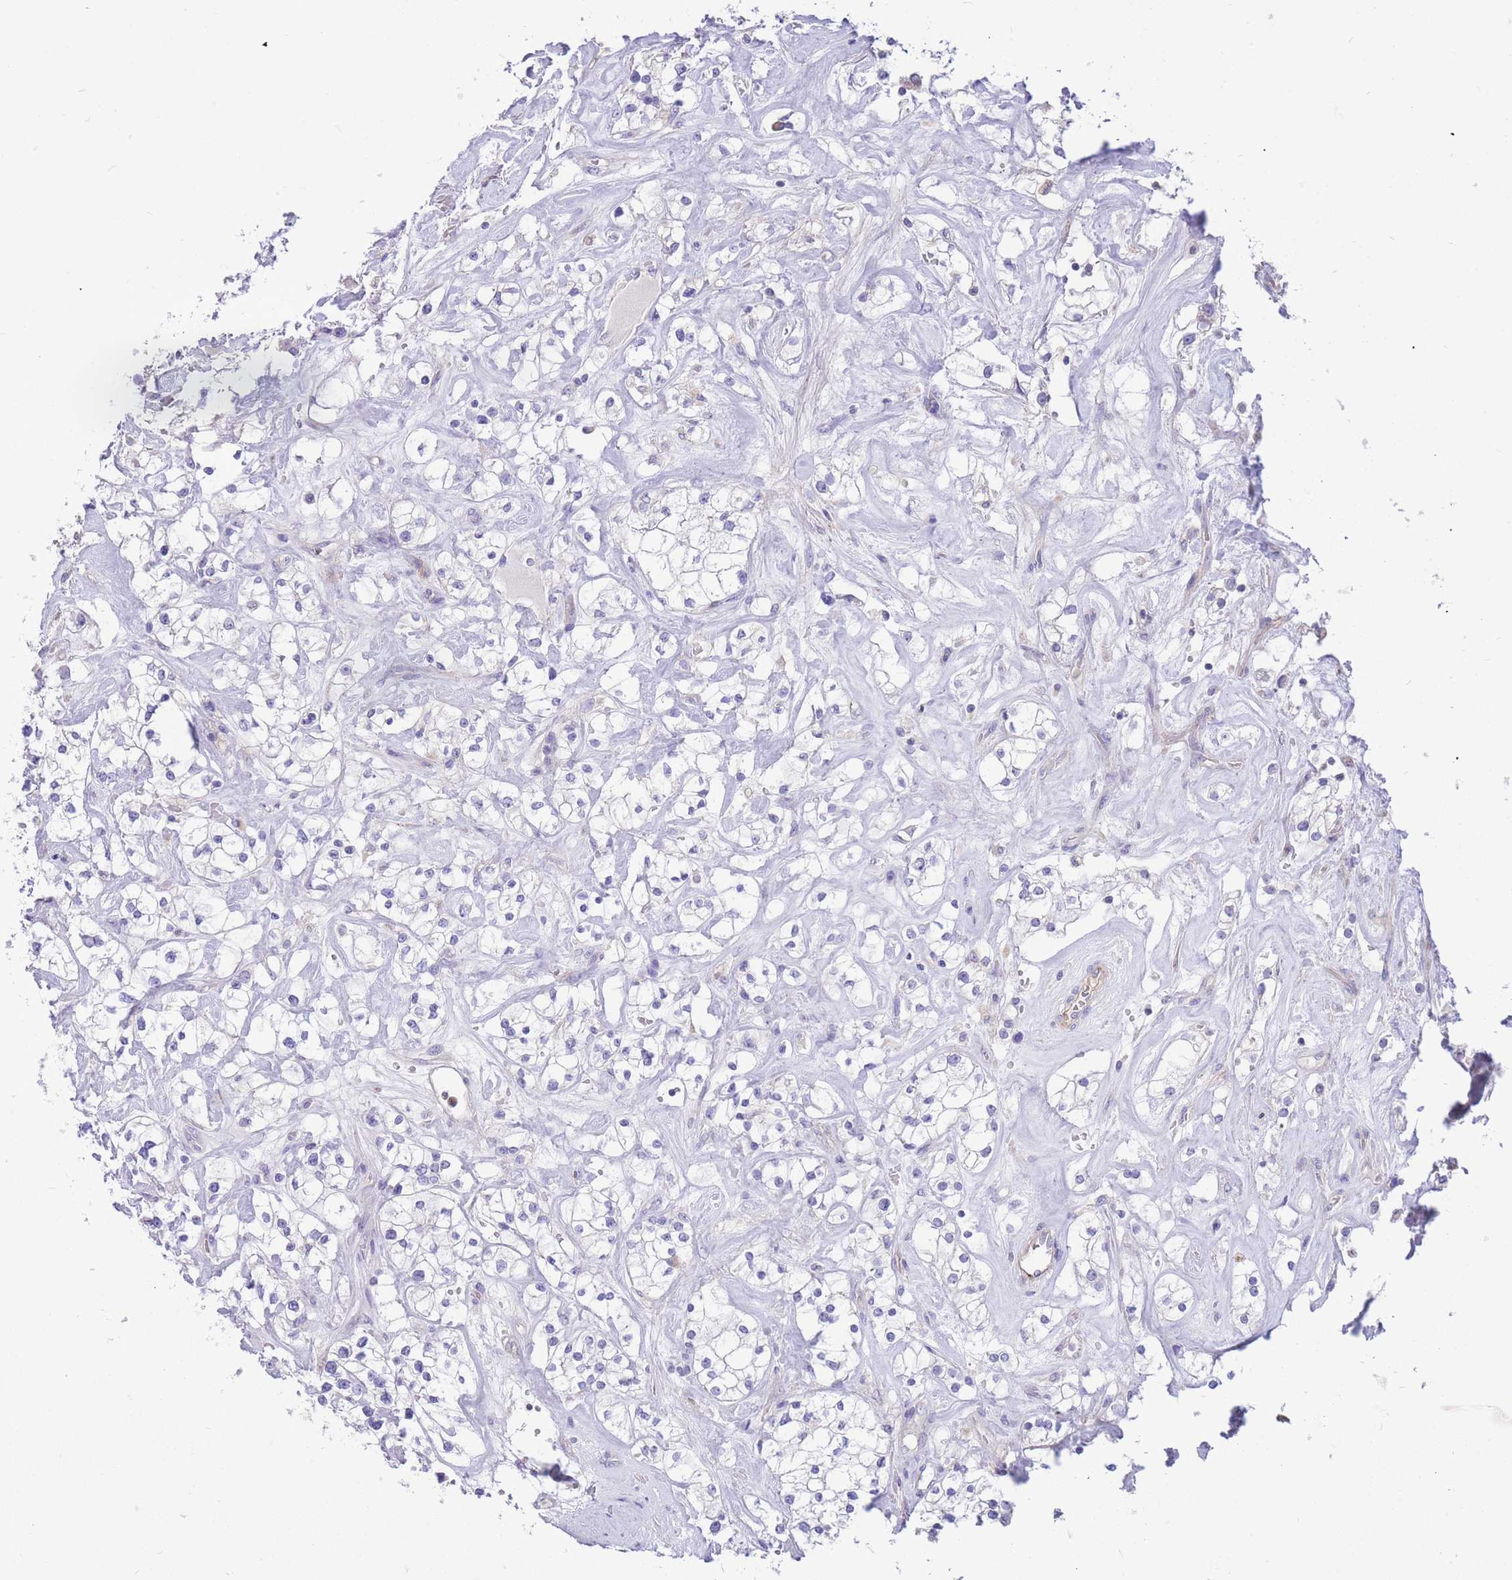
{"staining": {"intensity": "negative", "quantity": "none", "location": "none"}, "tissue": "renal cancer", "cell_type": "Tumor cells", "image_type": "cancer", "snomed": [{"axis": "morphology", "description": "Adenocarcinoma, NOS"}, {"axis": "topography", "description": "Kidney"}], "caption": "Immunohistochemistry micrograph of neoplastic tissue: renal cancer stained with DAB shows no significant protein positivity in tumor cells.", "gene": "SULT1A1", "patient": {"sex": "male", "age": 77}}